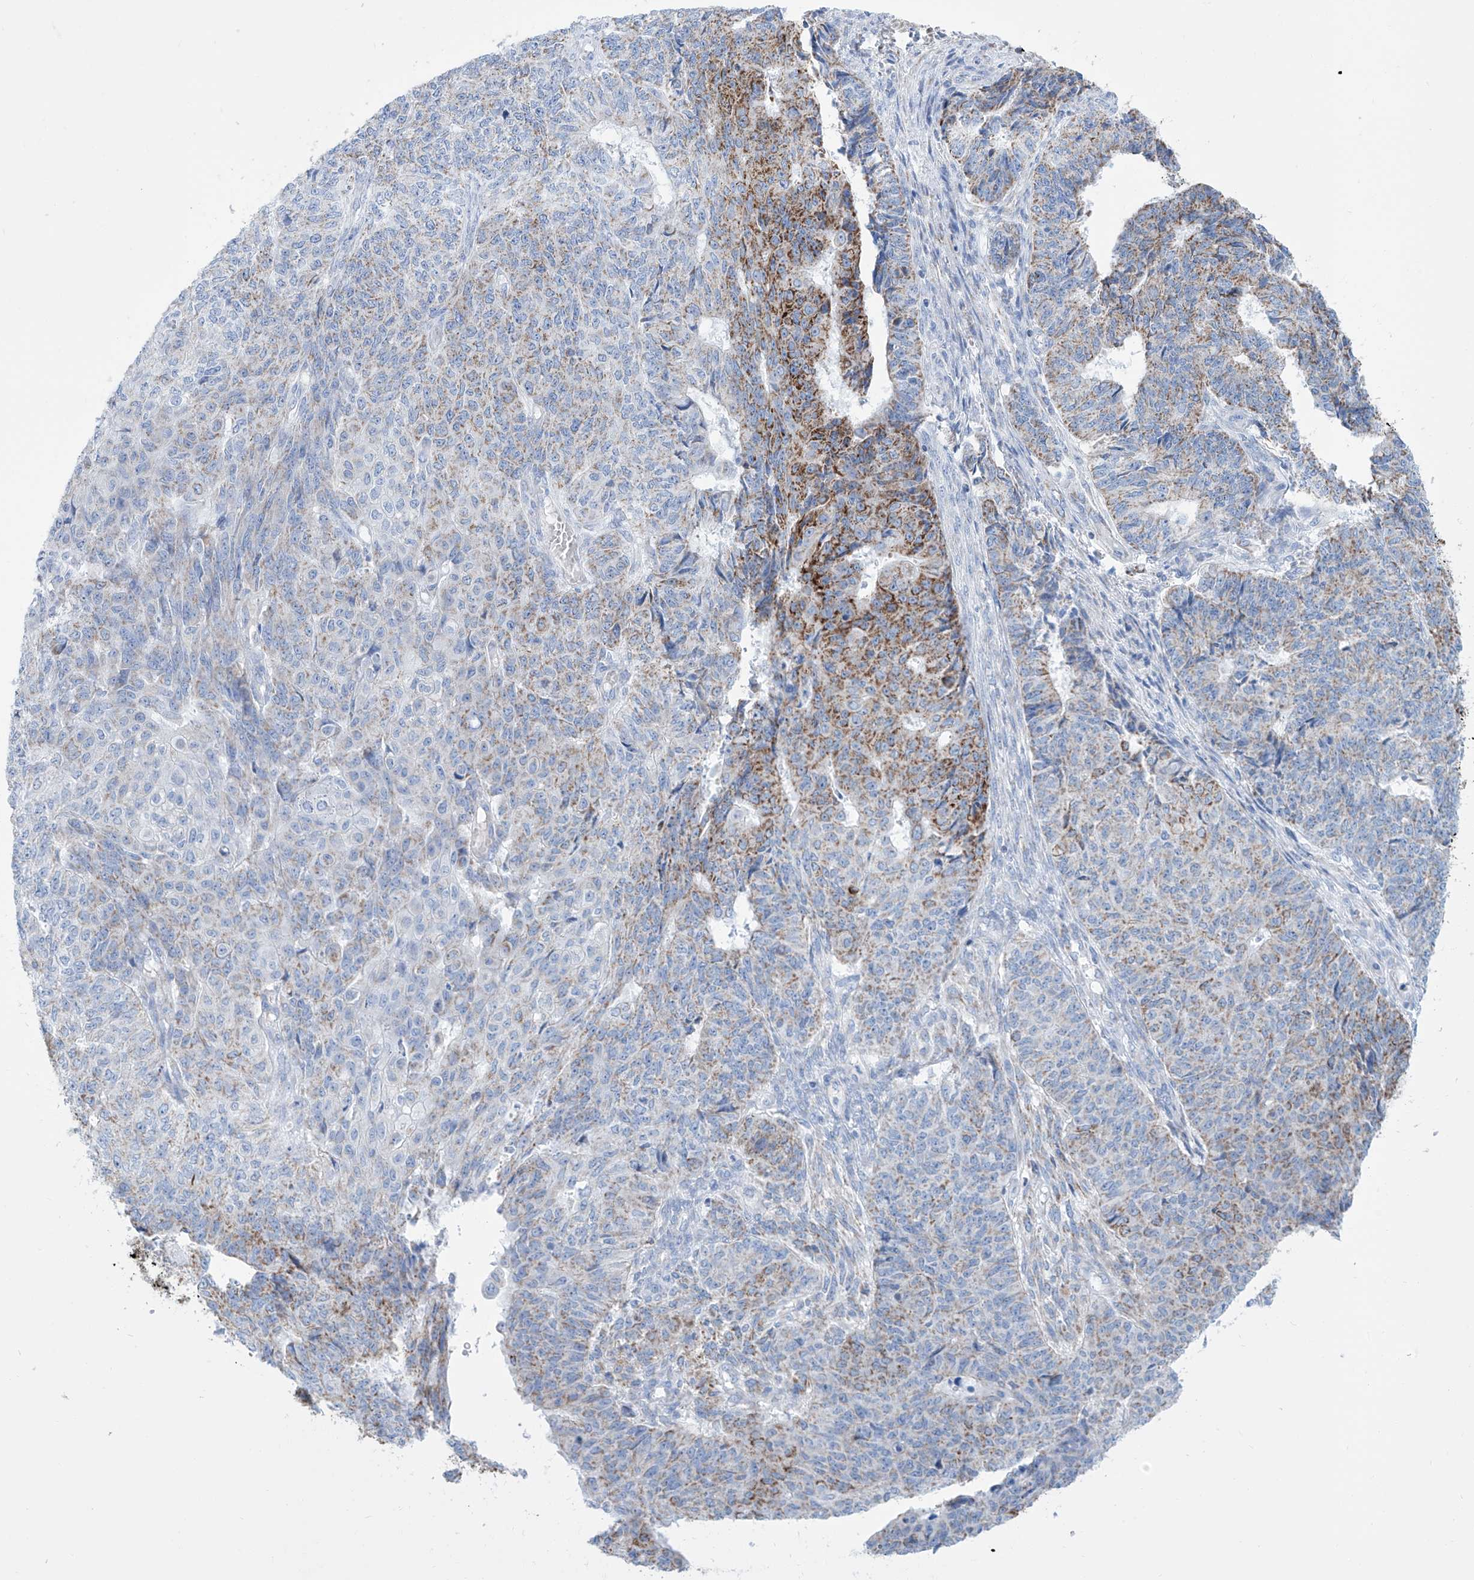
{"staining": {"intensity": "moderate", "quantity": "<25%", "location": "cytoplasmic/membranous"}, "tissue": "endometrial cancer", "cell_type": "Tumor cells", "image_type": "cancer", "snomed": [{"axis": "morphology", "description": "Adenocarcinoma, NOS"}, {"axis": "topography", "description": "Endometrium"}], "caption": "This micrograph demonstrates immunohistochemistry (IHC) staining of human endometrial cancer (adenocarcinoma), with low moderate cytoplasmic/membranous expression in approximately <25% of tumor cells.", "gene": "ALDH6A1", "patient": {"sex": "female", "age": 32}}